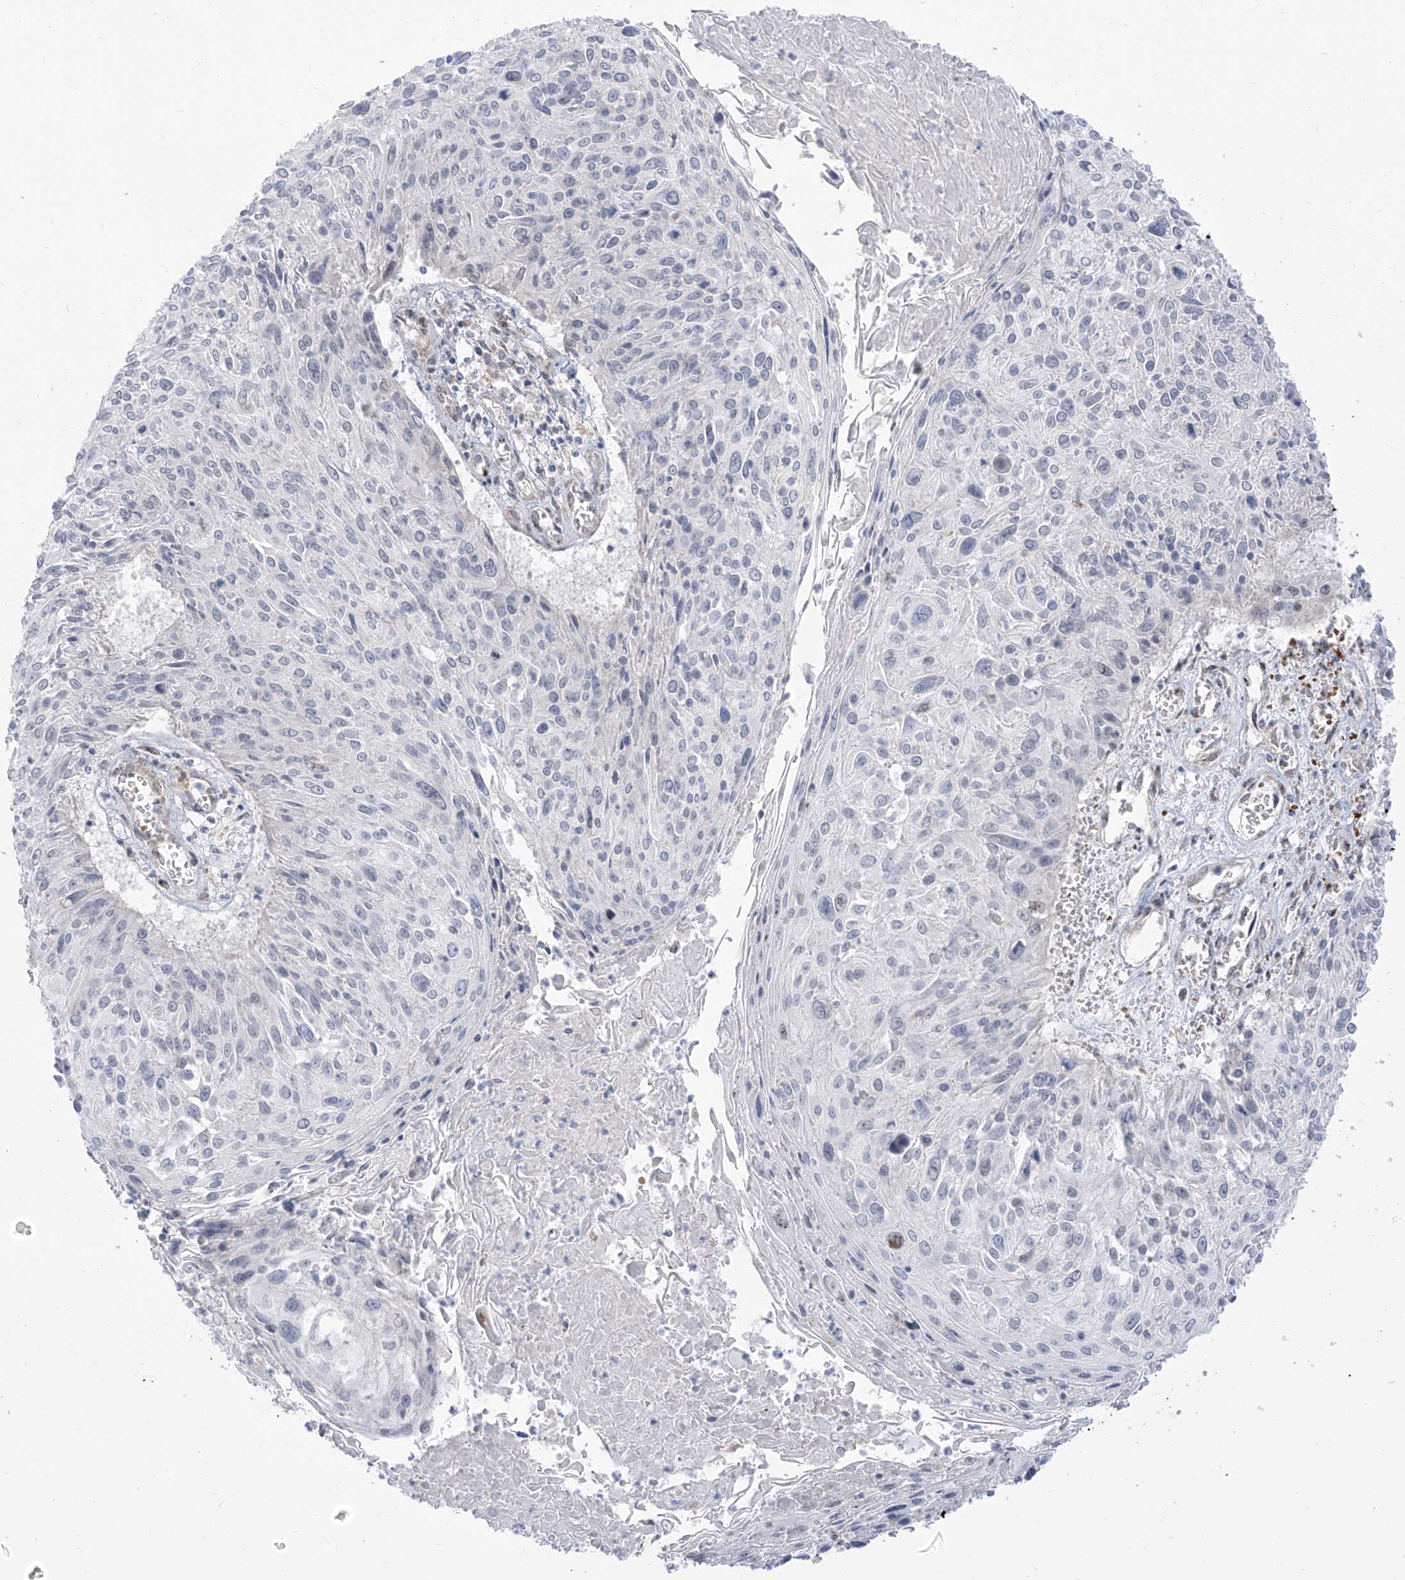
{"staining": {"intensity": "negative", "quantity": "none", "location": "none"}, "tissue": "cervical cancer", "cell_type": "Tumor cells", "image_type": "cancer", "snomed": [{"axis": "morphology", "description": "Squamous cell carcinoma, NOS"}, {"axis": "topography", "description": "Cervix"}], "caption": "Tumor cells show no significant expression in cervical cancer (squamous cell carcinoma).", "gene": "ARHGEF40", "patient": {"sex": "female", "age": 51}}